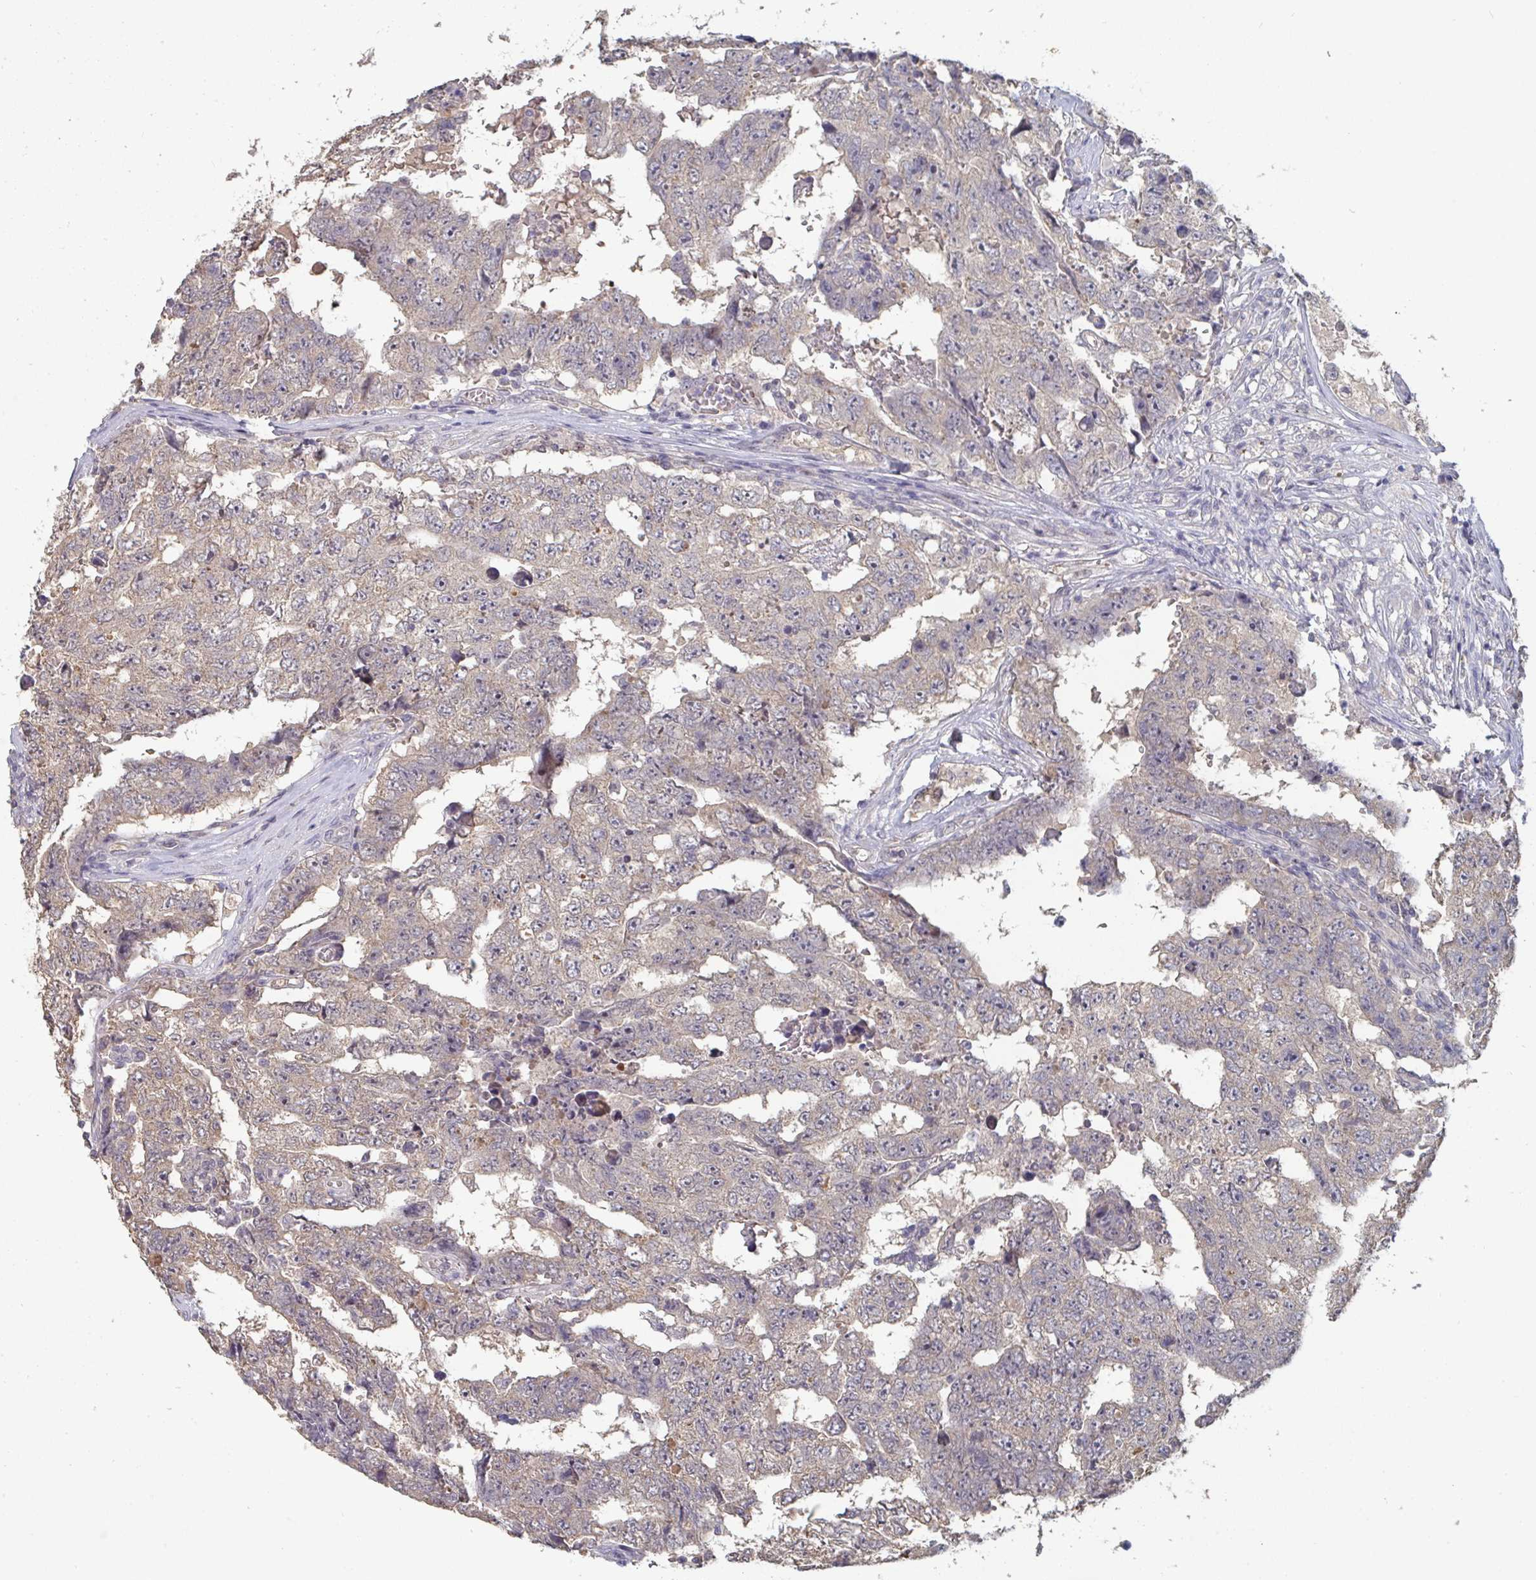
{"staining": {"intensity": "weak", "quantity": ">75%", "location": "cytoplasmic/membranous"}, "tissue": "testis cancer", "cell_type": "Tumor cells", "image_type": "cancer", "snomed": [{"axis": "morphology", "description": "Carcinoma, Embryonal, NOS"}, {"axis": "topography", "description": "Testis"}], "caption": "A low amount of weak cytoplasmic/membranous staining is identified in about >75% of tumor cells in testis embryonal carcinoma tissue.", "gene": "LIX1", "patient": {"sex": "male", "age": 25}}